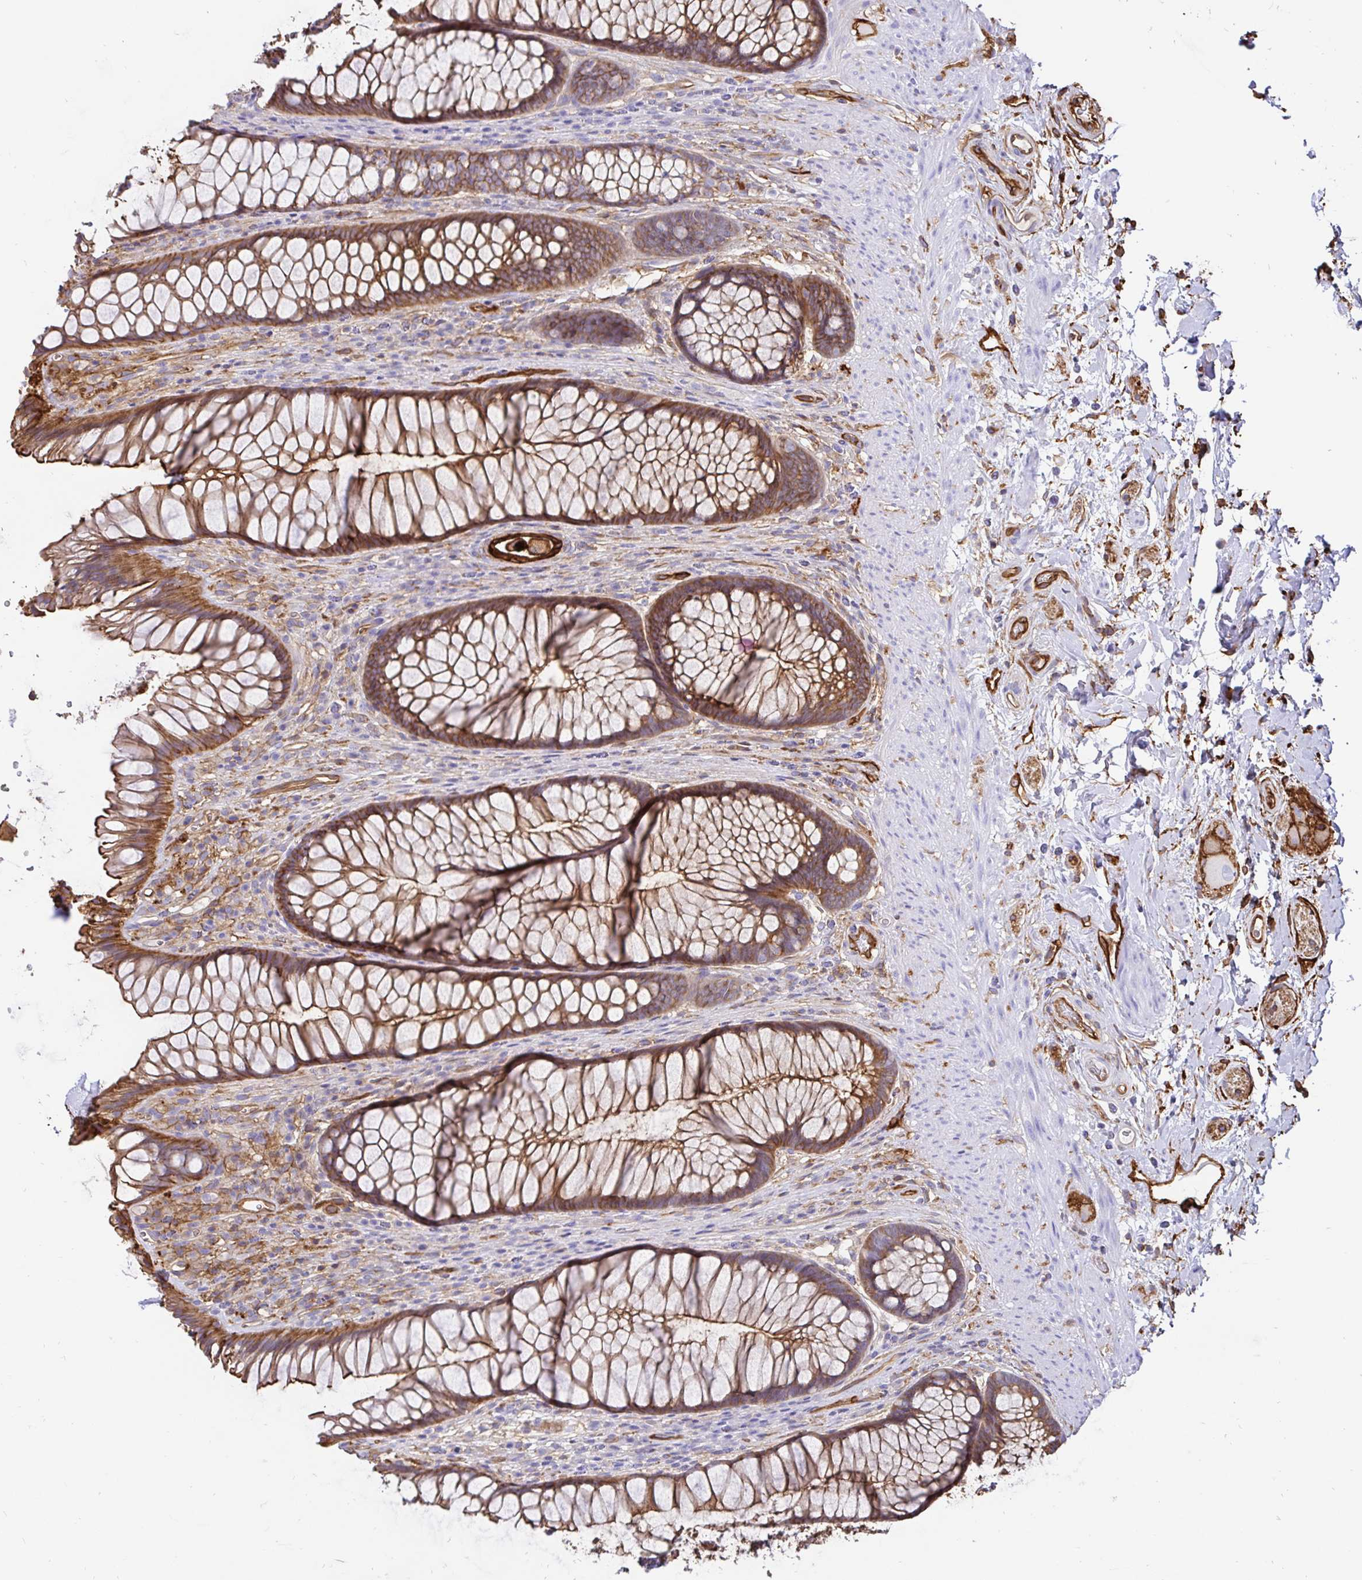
{"staining": {"intensity": "strong", "quantity": ">75%", "location": "cytoplasmic/membranous"}, "tissue": "rectum", "cell_type": "Glandular cells", "image_type": "normal", "snomed": [{"axis": "morphology", "description": "Normal tissue, NOS"}, {"axis": "topography", "description": "Rectum"}], "caption": "Rectum stained with a brown dye displays strong cytoplasmic/membranous positive staining in about >75% of glandular cells.", "gene": "ANXA2", "patient": {"sex": "male", "age": 53}}